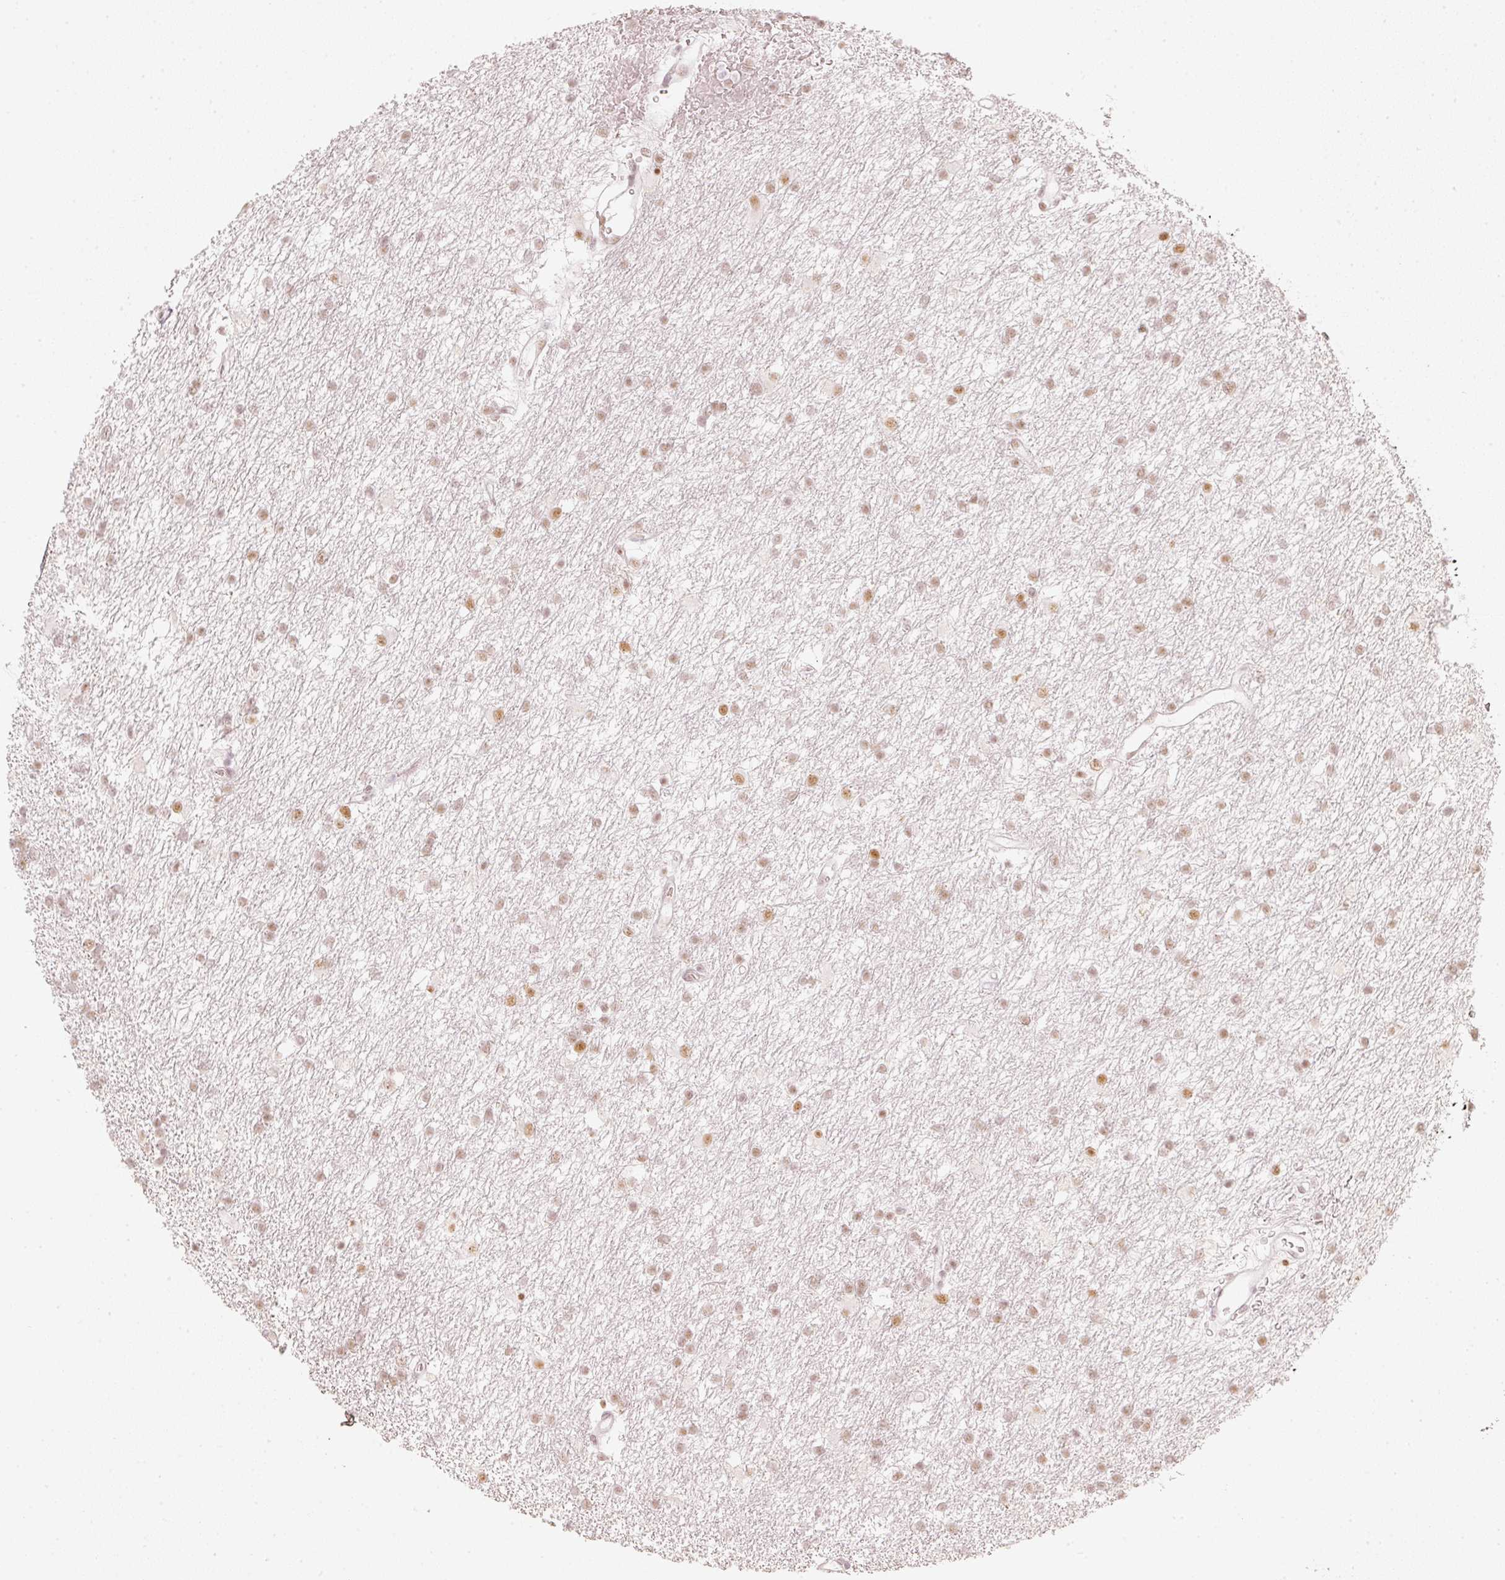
{"staining": {"intensity": "weak", "quantity": ">75%", "location": "nuclear"}, "tissue": "glioma", "cell_type": "Tumor cells", "image_type": "cancer", "snomed": [{"axis": "morphology", "description": "Glioma, malignant, High grade"}, {"axis": "topography", "description": "Brain"}], "caption": "A brown stain shows weak nuclear expression of a protein in human malignant glioma (high-grade) tumor cells.", "gene": "PPP1R10", "patient": {"sex": "male", "age": 77}}